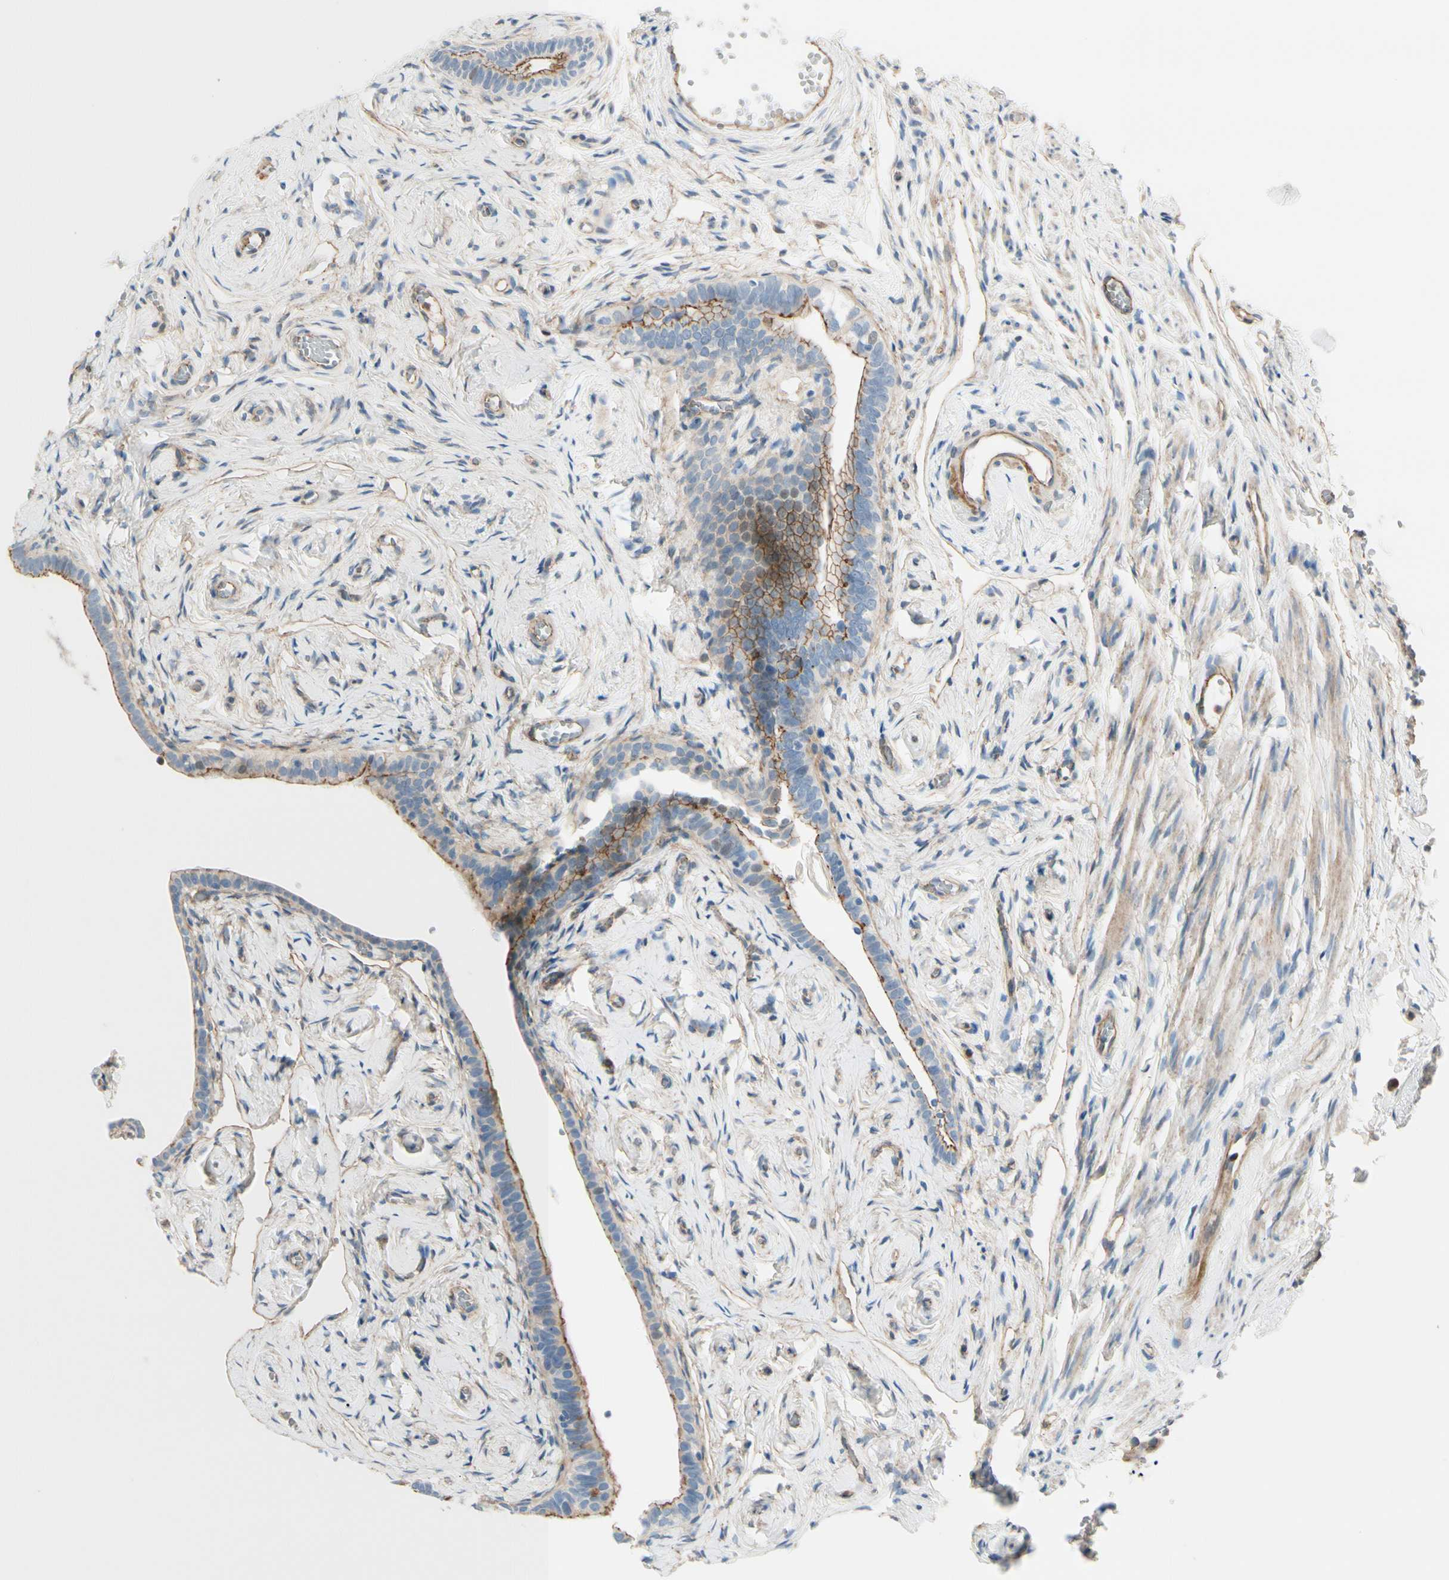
{"staining": {"intensity": "moderate", "quantity": ">75%", "location": "cytoplasmic/membranous"}, "tissue": "fallopian tube", "cell_type": "Glandular cells", "image_type": "normal", "snomed": [{"axis": "morphology", "description": "Normal tissue, NOS"}, {"axis": "topography", "description": "Fallopian tube"}], "caption": "A medium amount of moderate cytoplasmic/membranous positivity is appreciated in about >75% of glandular cells in unremarkable fallopian tube. Nuclei are stained in blue.", "gene": "TJP1", "patient": {"sex": "female", "age": 71}}